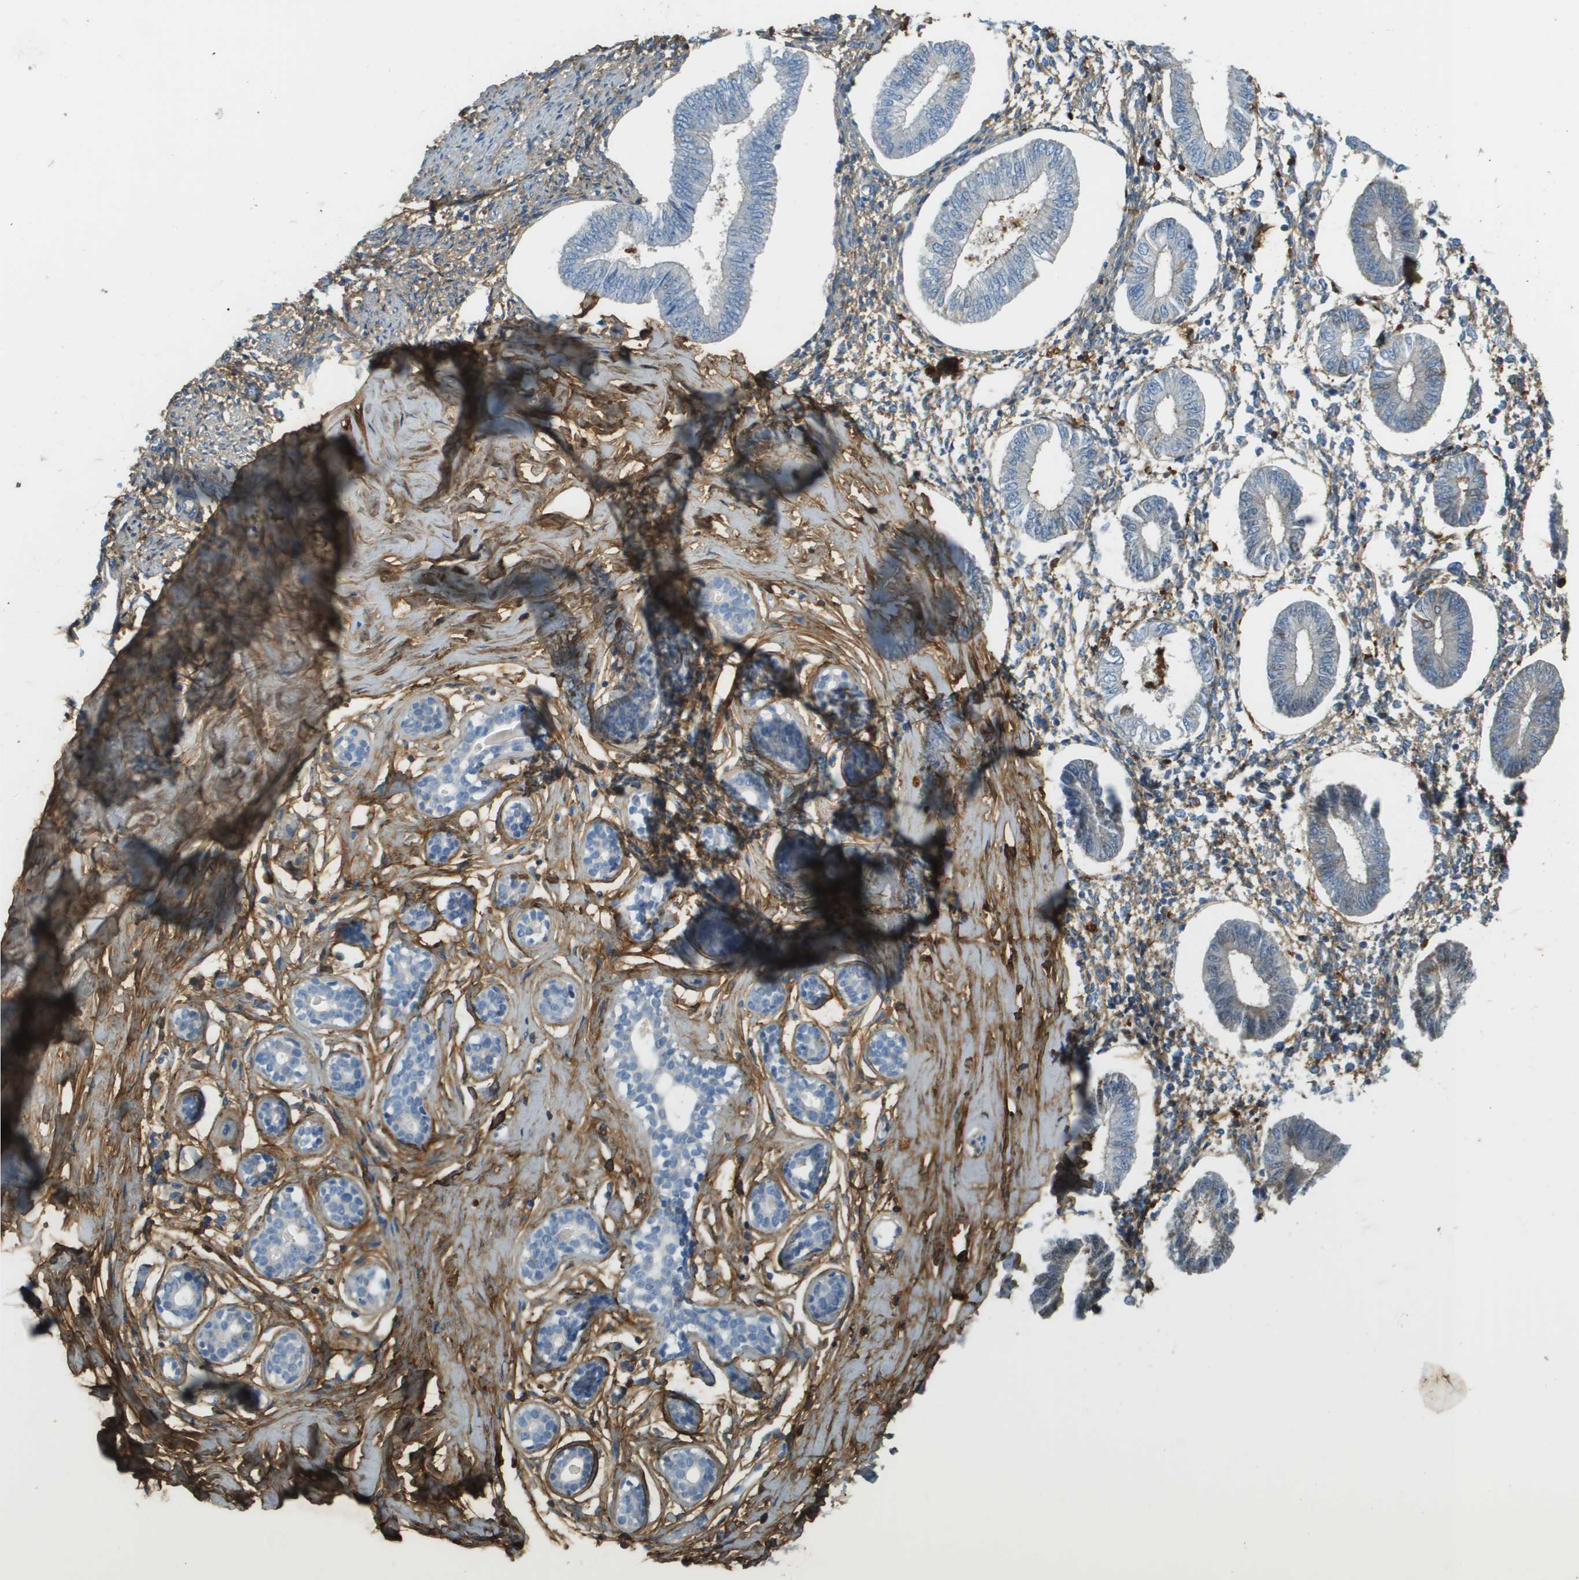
{"staining": {"intensity": "moderate", "quantity": "25%-75%", "location": "cytoplasmic/membranous"}, "tissue": "endometrium", "cell_type": "Cells in endometrial stroma", "image_type": "normal", "snomed": [{"axis": "morphology", "description": "Normal tissue, NOS"}, {"axis": "topography", "description": "Endometrium"}], "caption": "Protein staining of unremarkable endometrium shows moderate cytoplasmic/membranous expression in approximately 25%-75% of cells in endometrial stroma. The staining was performed using DAB (3,3'-diaminobenzidine), with brown indicating positive protein expression. Nuclei are stained blue with hematoxylin.", "gene": "DCN", "patient": {"sex": "female", "age": 50}}